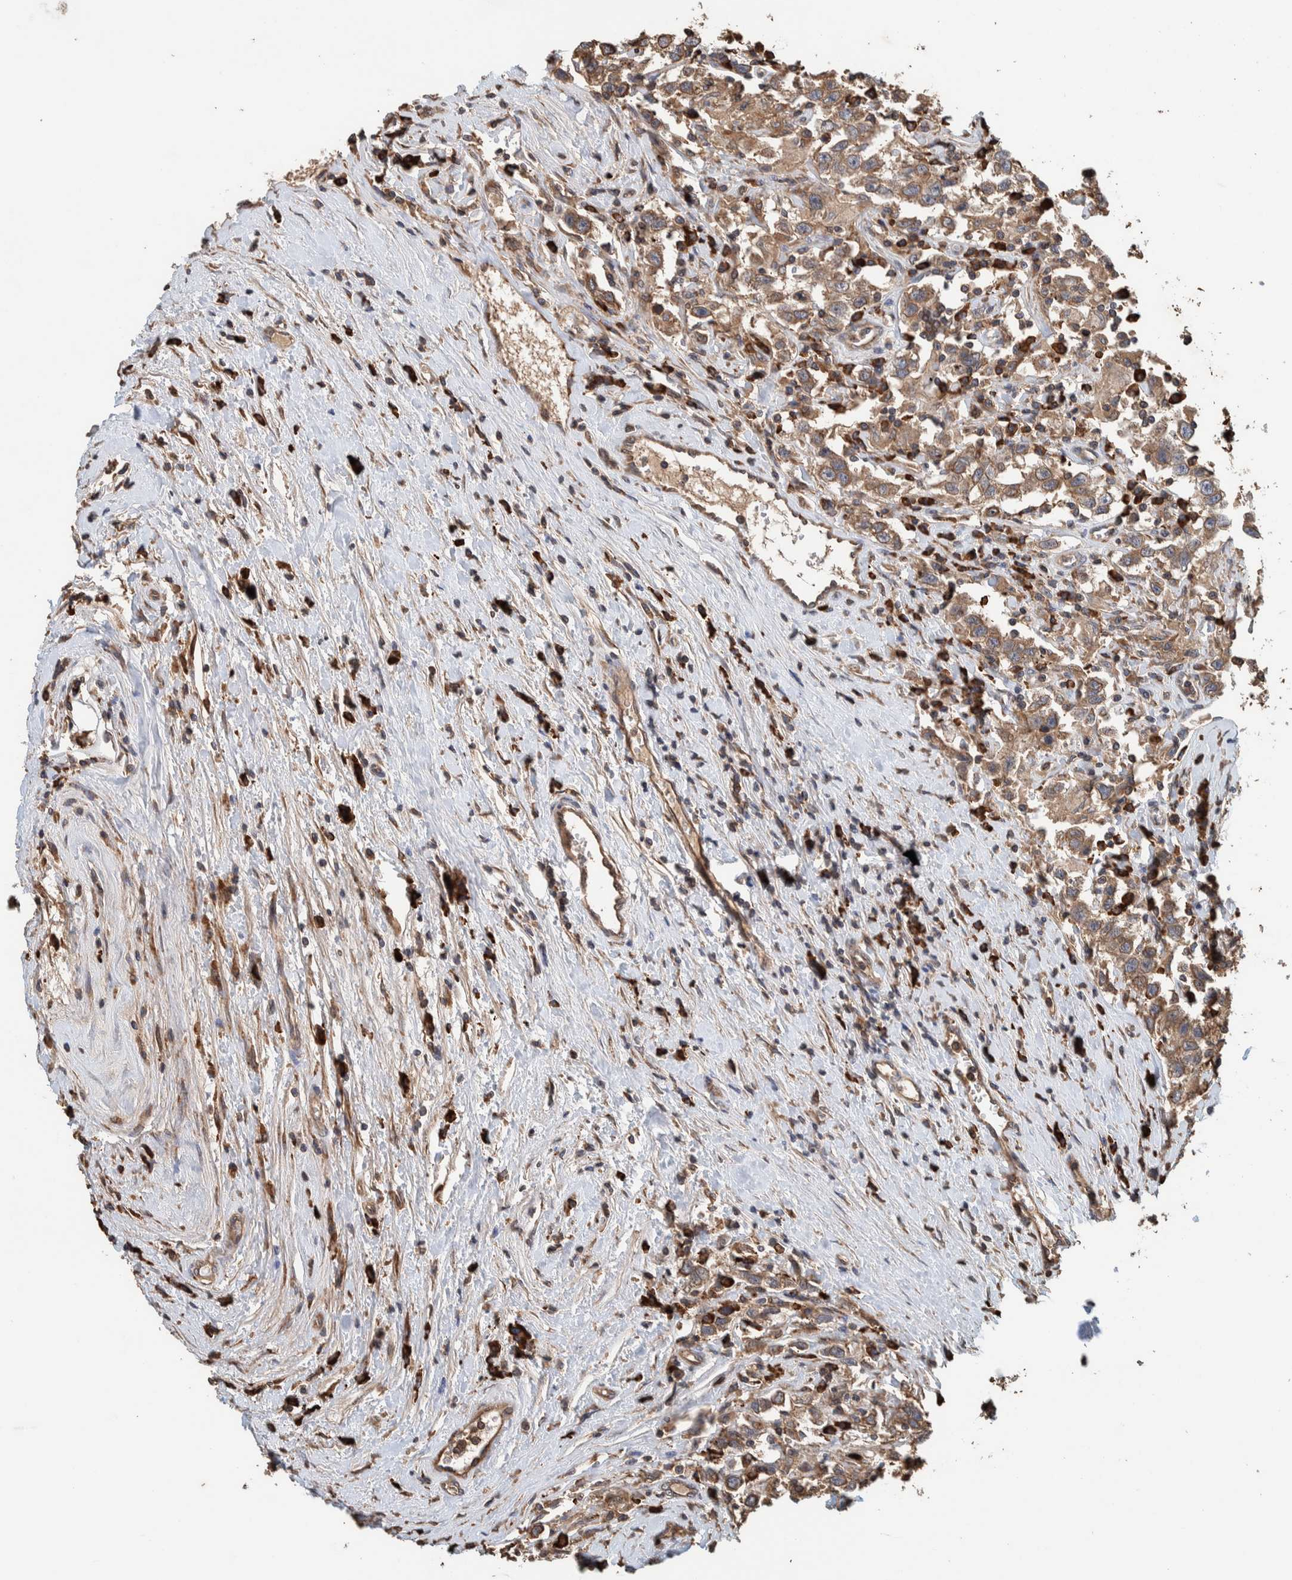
{"staining": {"intensity": "moderate", "quantity": ">75%", "location": "cytoplasmic/membranous"}, "tissue": "testis cancer", "cell_type": "Tumor cells", "image_type": "cancer", "snomed": [{"axis": "morphology", "description": "Seminoma, NOS"}, {"axis": "topography", "description": "Testis"}], "caption": "Immunohistochemical staining of testis seminoma reveals medium levels of moderate cytoplasmic/membranous protein expression in about >75% of tumor cells.", "gene": "PLA2G3", "patient": {"sex": "male", "age": 41}}